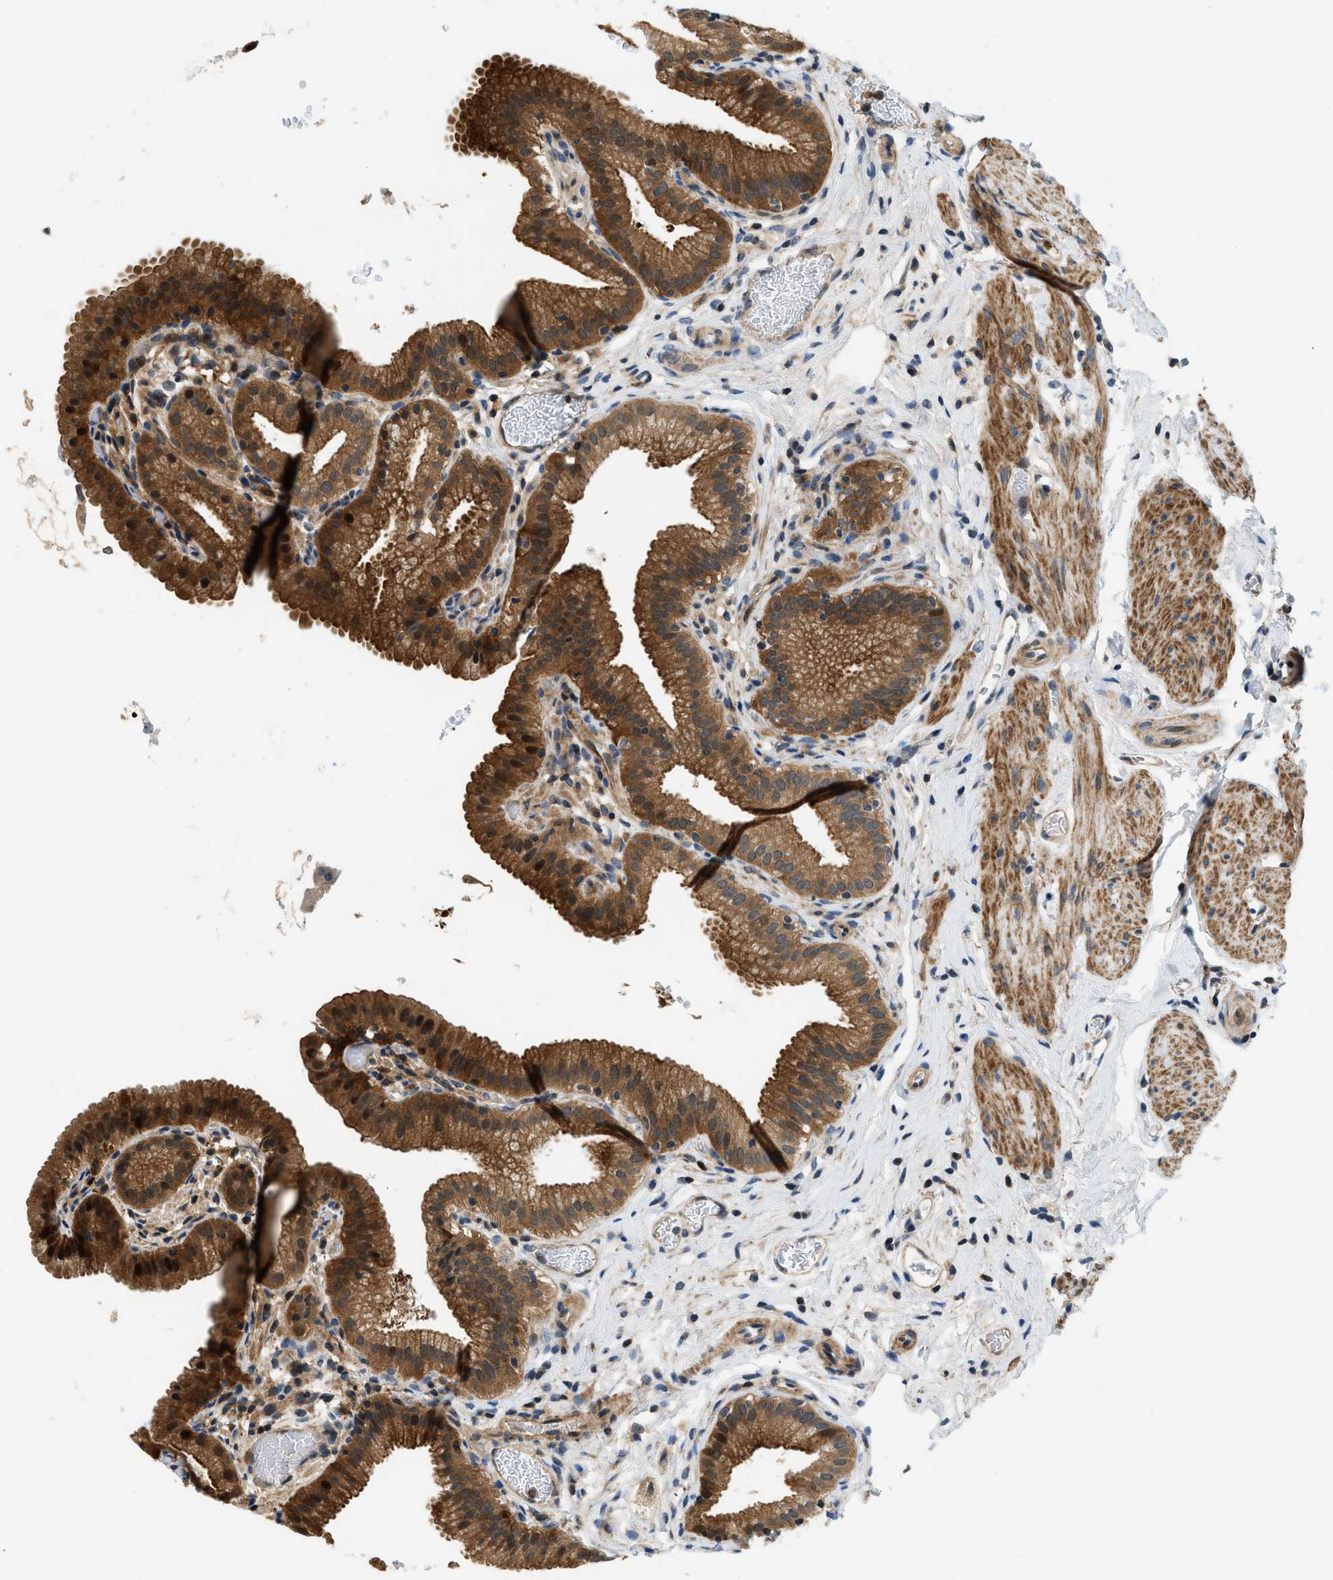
{"staining": {"intensity": "moderate", "quantity": ">75%", "location": "cytoplasmic/membranous"}, "tissue": "gallbladder", "cell_type": "Glandular cells", "image_type": "normal", "snomed": [{"axis": "morphology", "description": "Normal tissue, NOS"}, {"axis": "topography", "description": "Gallbladder"}], "caption": "Immunohistochemical staining of unremarkable human gallbladder demonstrates moderate cytoplasmic/membranous protein staining in about >75% of glandular cells. (DAB IHC with brightfield microscopy, high magnification).", "gene": "GPR31", "patient": {"sex": "male", "age": 54}}